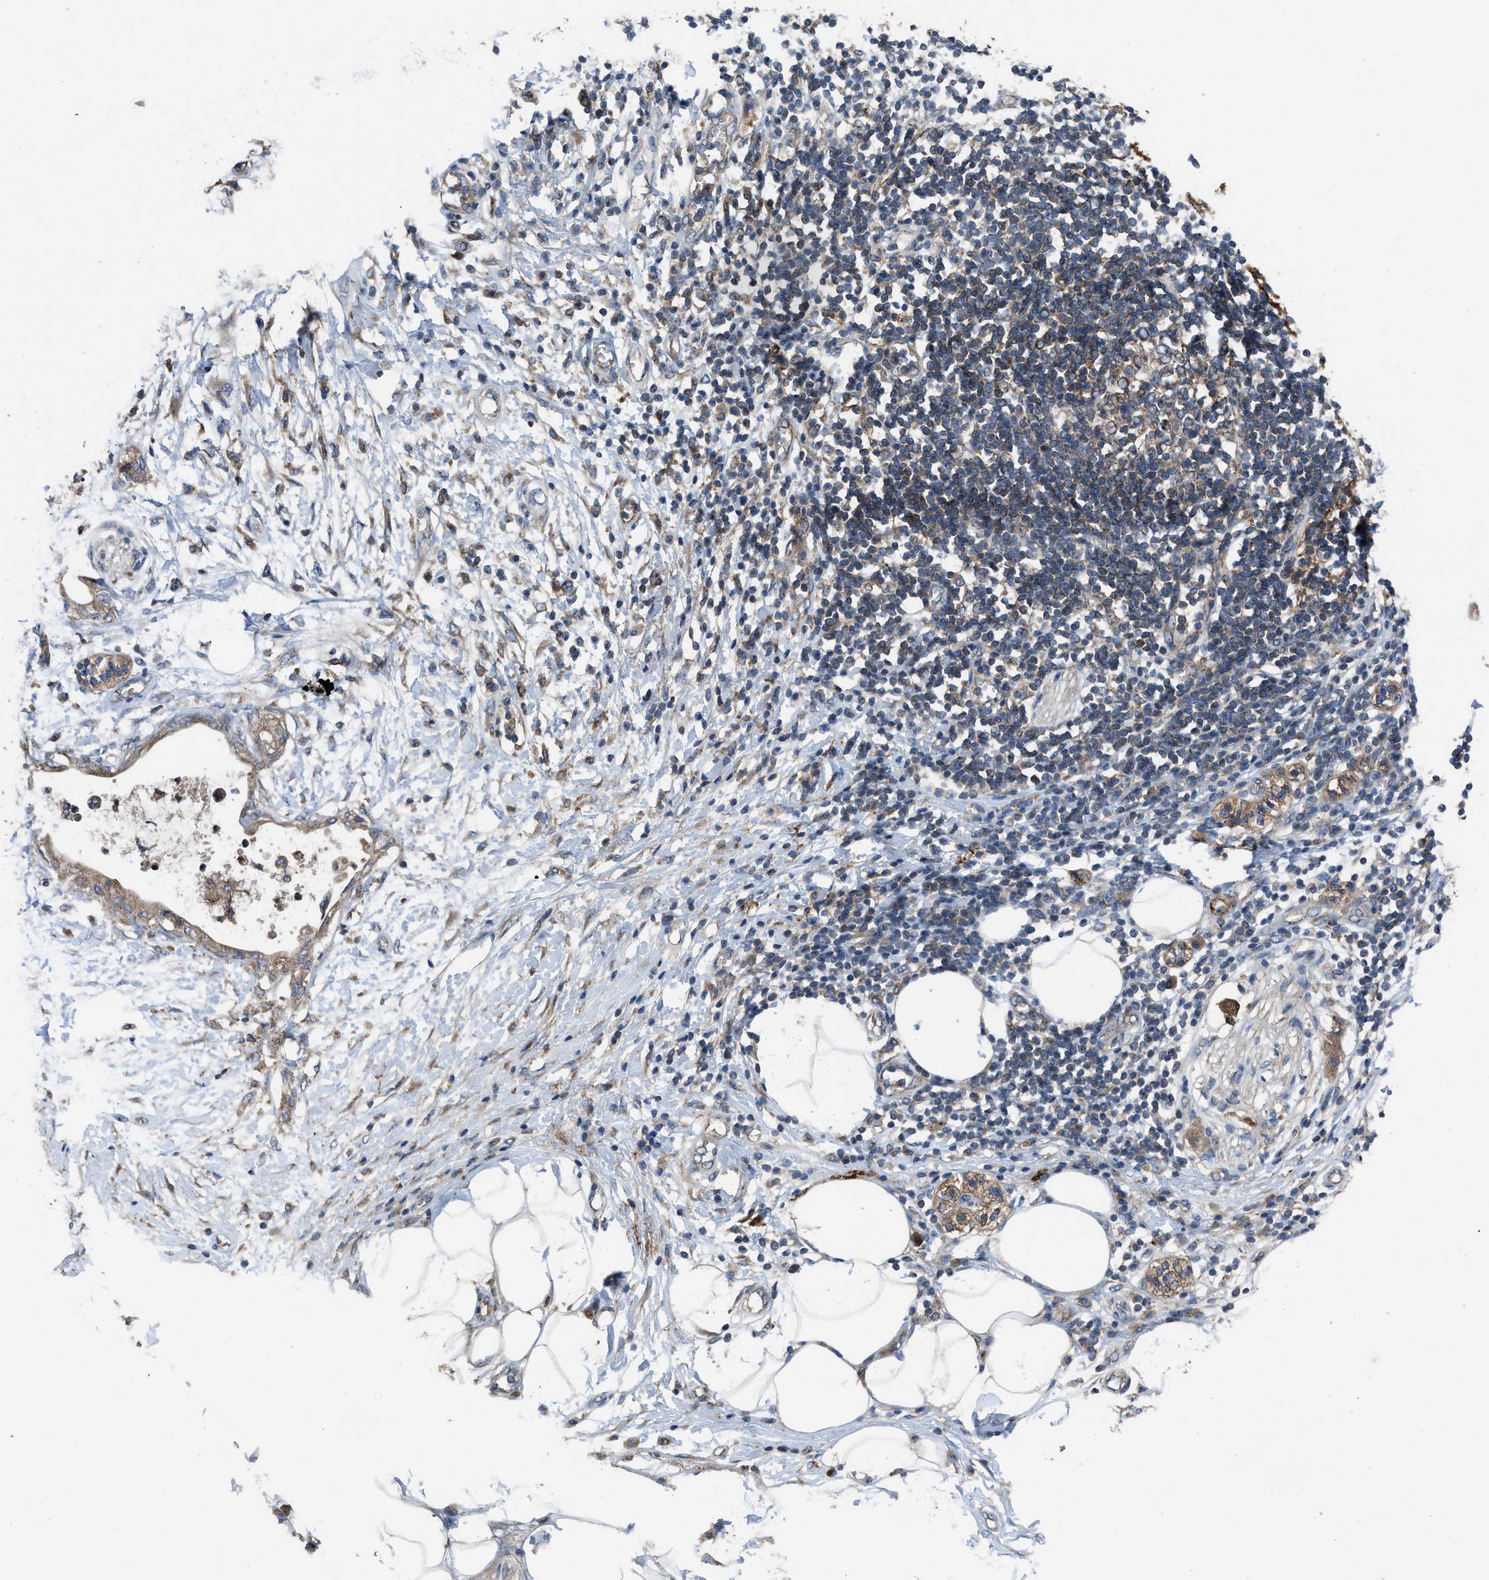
{"staining": {"intensity": "weak", "quantity": ">75%", "location": "cytoplasmic/membranous"}, "tissue": "adipose tissue", "cell_type": "Adipocytes", "image_type": "normal", "snomed": [{"axis": "morphology", "description": "Normal tissue, NOS"}, {"axis": "morphology", "description": "Adenocarcinoma, NOS"}, {"axis": "topography", "description": "Duodenum"}, {"axis": "topography", "description": "Peripheral nerve tissue"}], "caption": "Adipose tissue stained with DAB (3,3'-diaminobenzidine) IHC demonstrates low levels of weak cytoplasmic/membranous positivity in about >75% of adipocytes. The staining was performed using DAB (3,3'-diaminobenzidine) to visualize the protein expression in brown, while the nuclei were stained in blue with hematoxylin (Magnification: 20x).", "gene": "USP25", "patient": {"sex": "female", "age": 60}}